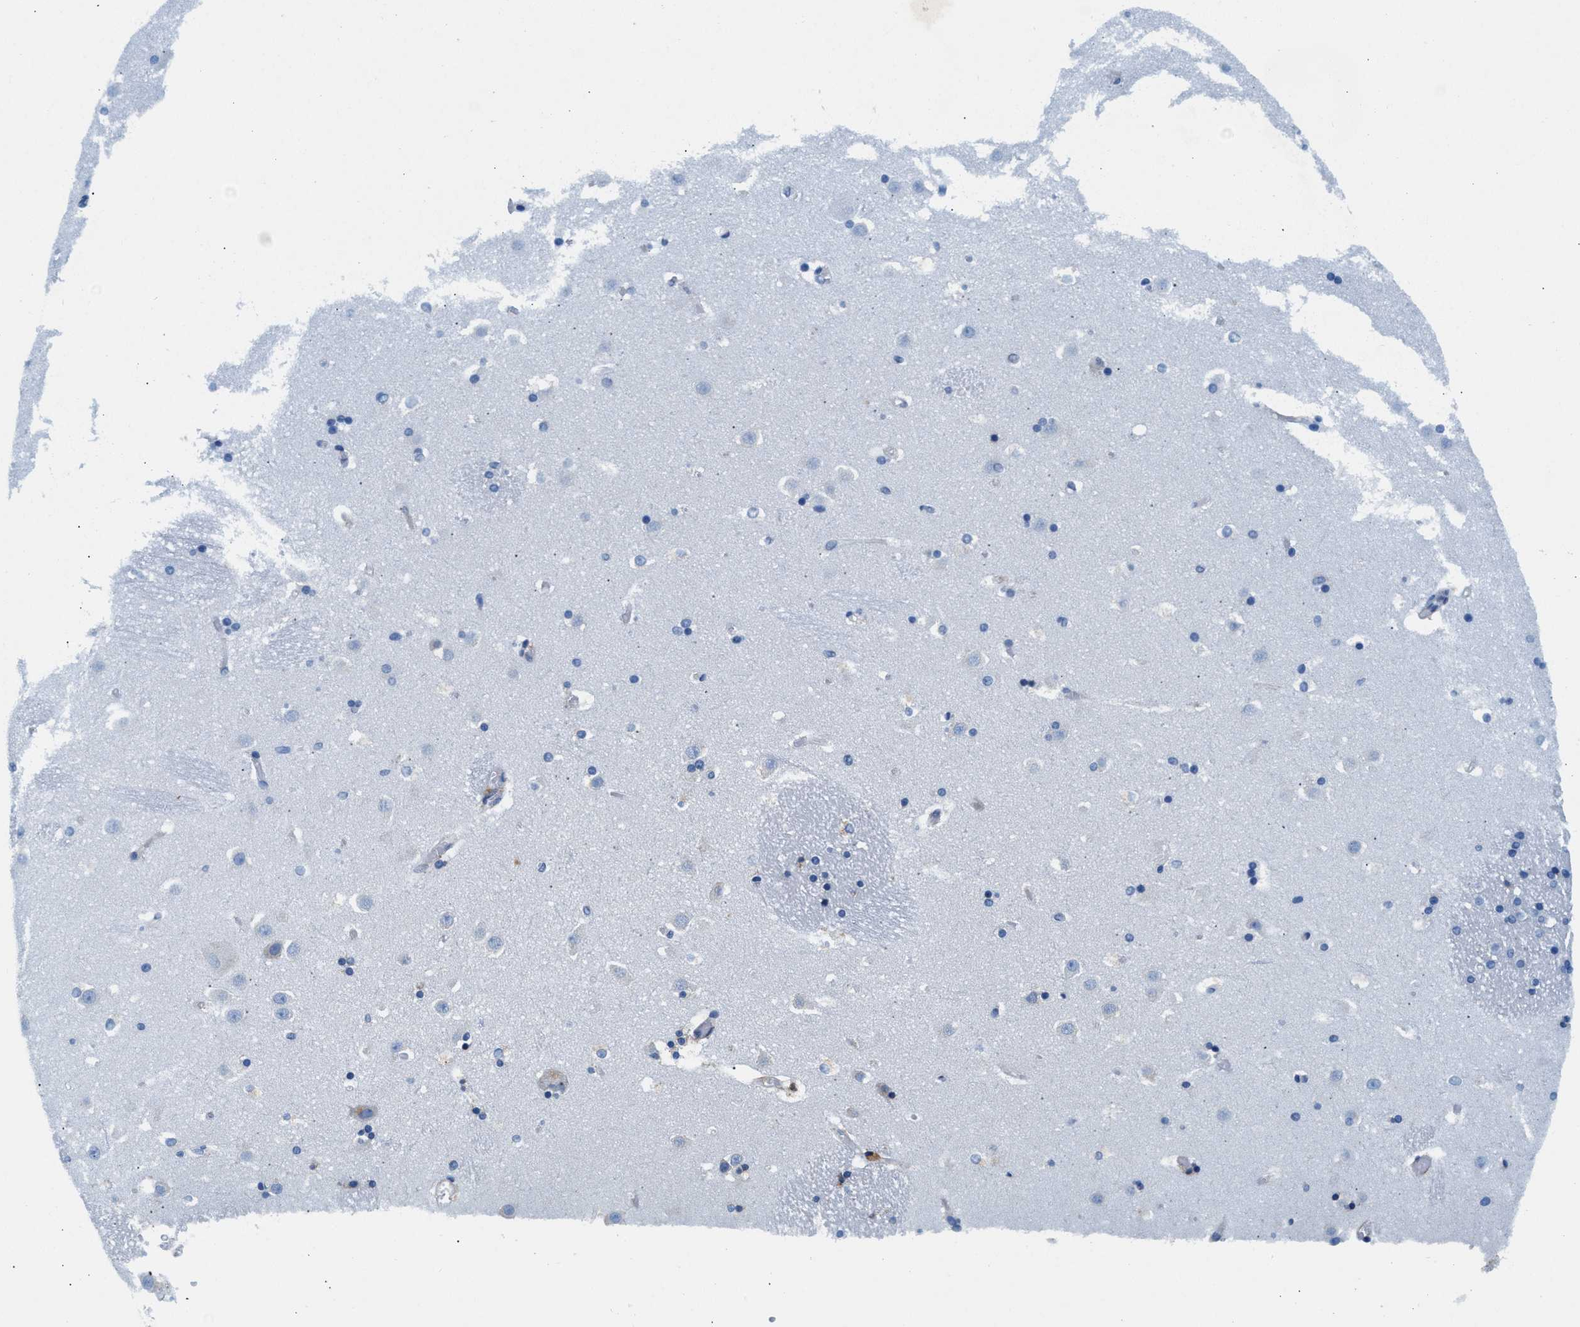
{"staining": {"intensity": "weak", "quantity": "<25%", "location": "cytoplasmic/membranous"}, "tissue": "caudate", "cell_type": "Glial cells", "image_type": "normal", "snomed": [{"axis": "morphology", "description": "Normal tissue, NOS"}, {"axis": "topography", "description": "Lateral ventricle wall"}], "caption": "Immunohistochemical staining of unremarkable human caudate shows no significant expression in glial cells. (Immunohistochemistry (ihc), brightfield microscopy, high magnification).", "gene": "SLFN11", "patient": {"sex": "male", "age": 45}}